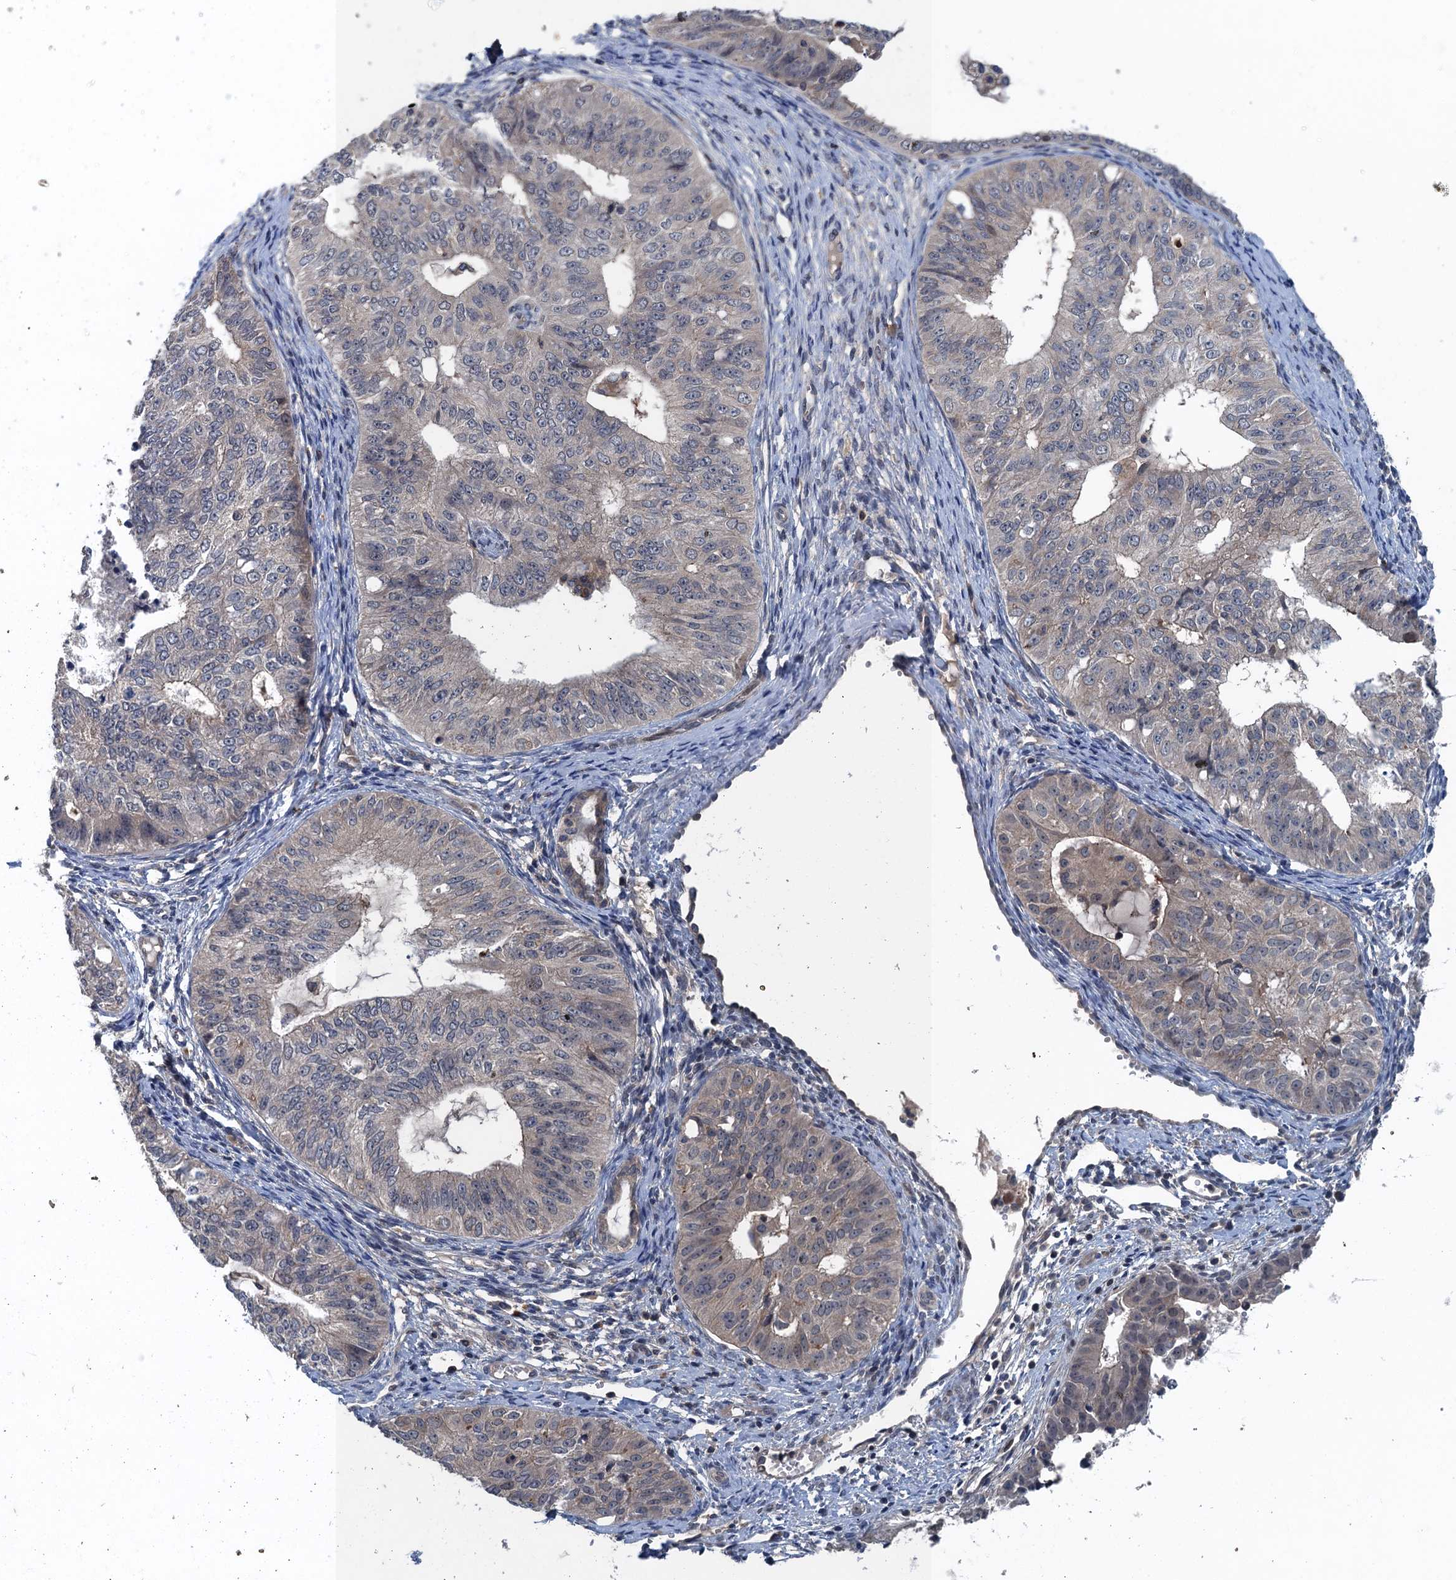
{"staining": {"intensity": "weak", "quantity": "<25%", "location": "cytoplasmic/membranous"}, "tissue": "endometrial cancer", "cell_type": "Tumor cells", "image_type": "cancer", "snomed": [{"axis": "morphology", "description": "Adenocarcinoma, NOS"}, {"axis": "topography", "description": "Endometrium"}], "caption": "This is a histopathology image of IHC staining of endometrial cancer (adenocarcinoma), which shows no staining in tumor cells.", "gene": "RNF165", "patient": {"sex": "female", "age": 32}}